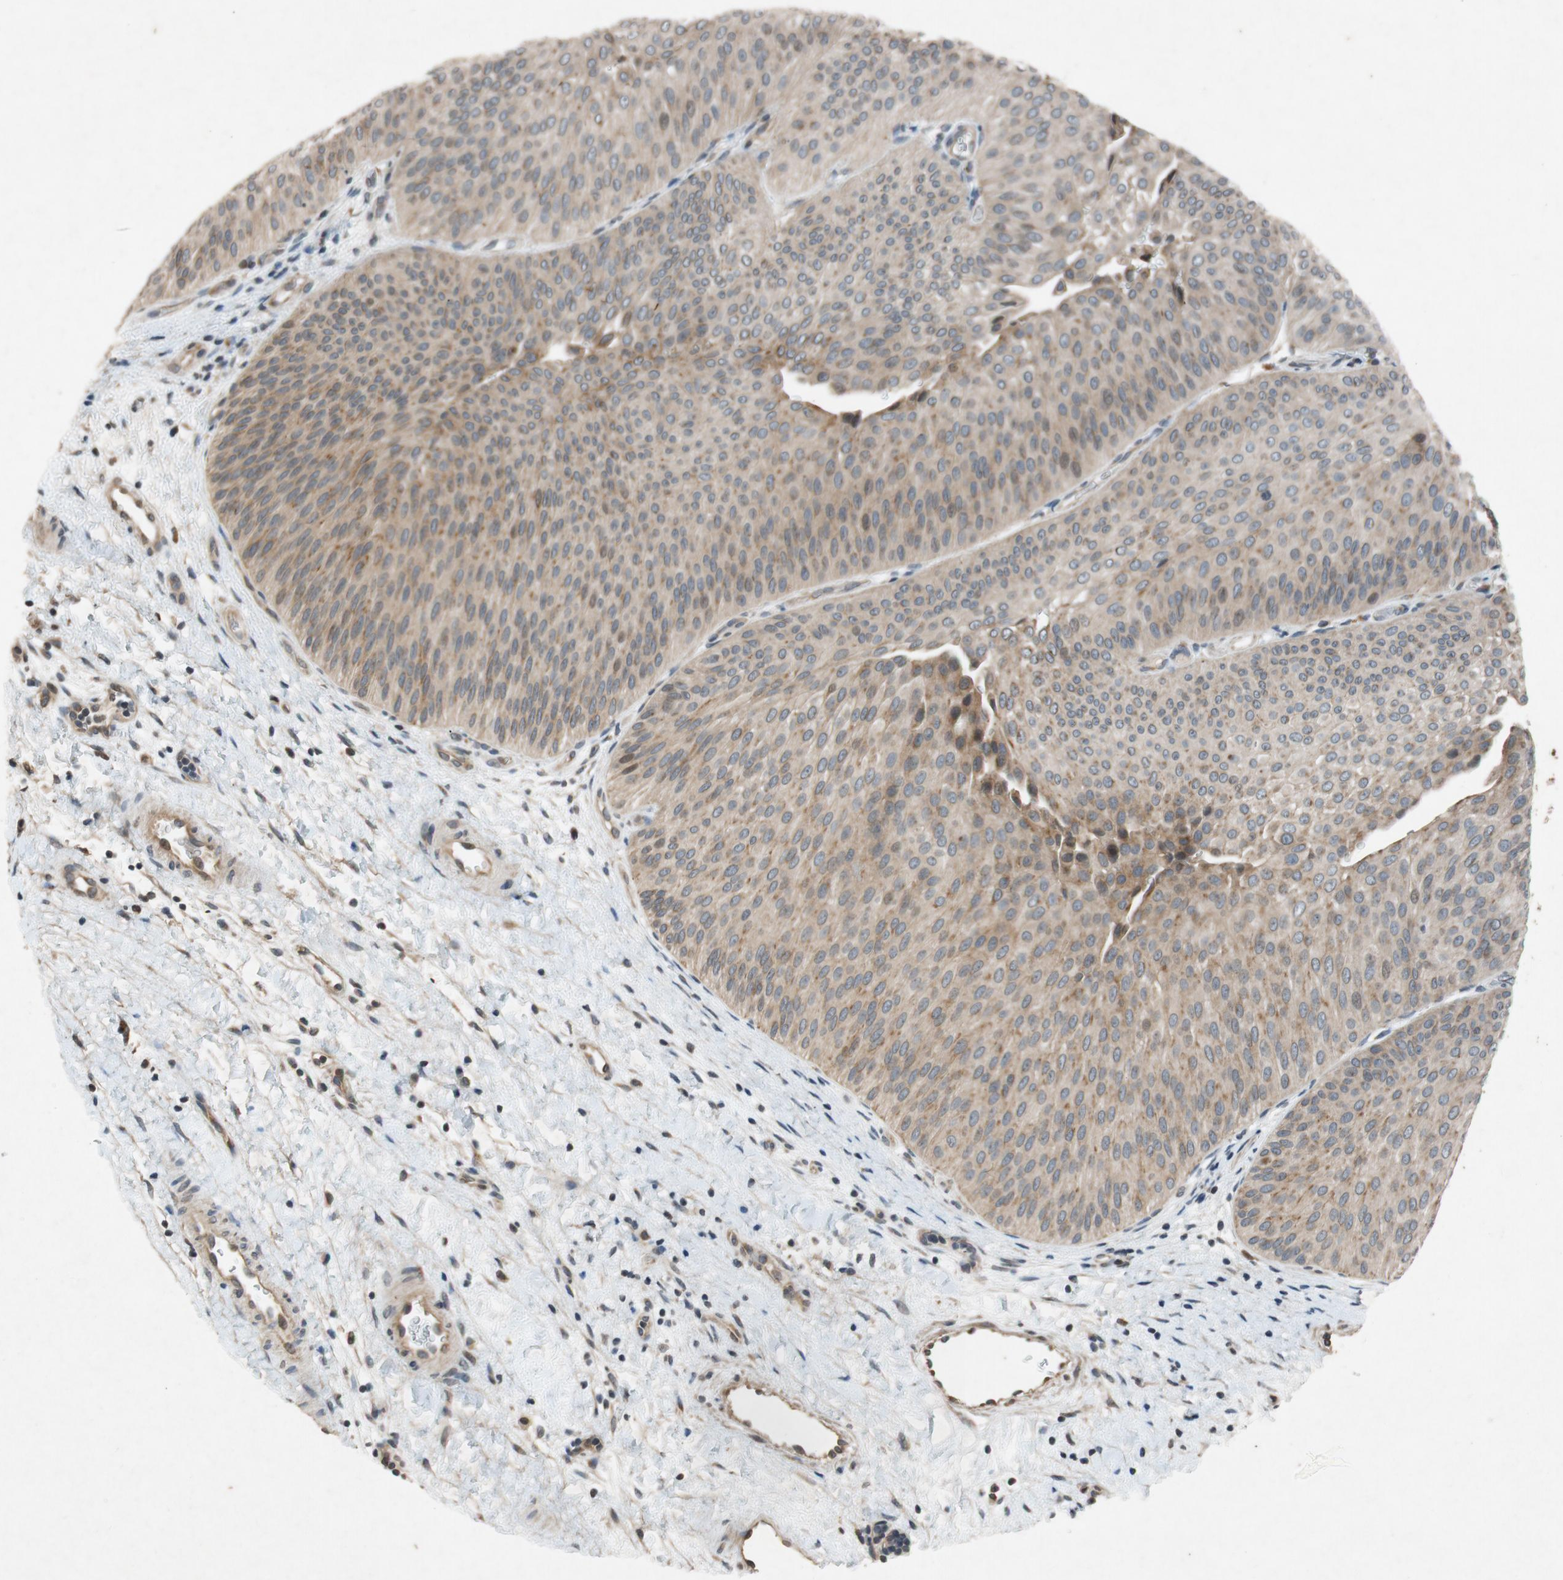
{"staining": {"intensity": "moderate", "quantity": "<25%", "location": "cytoplasmic/membranous"}, "tissue": "urothelial cancer", "cell_type": "Tumor cells", "image_type": "cancer", "snomed": [{"axis": "morphology", "description": "Urothelial carcinoma, Low grade"}, {"axis": "topography", "description": "Urinary bladder"}], "caption": "High-power microscopy captured an IHC image of urothelial carcinoma (low-grade), revealing moderate cytoplasmic/membranous expression in approximately <25% of tumor cells.", "gene": "ATP2C1", "patient": {"sex": "female", "age": 60}}